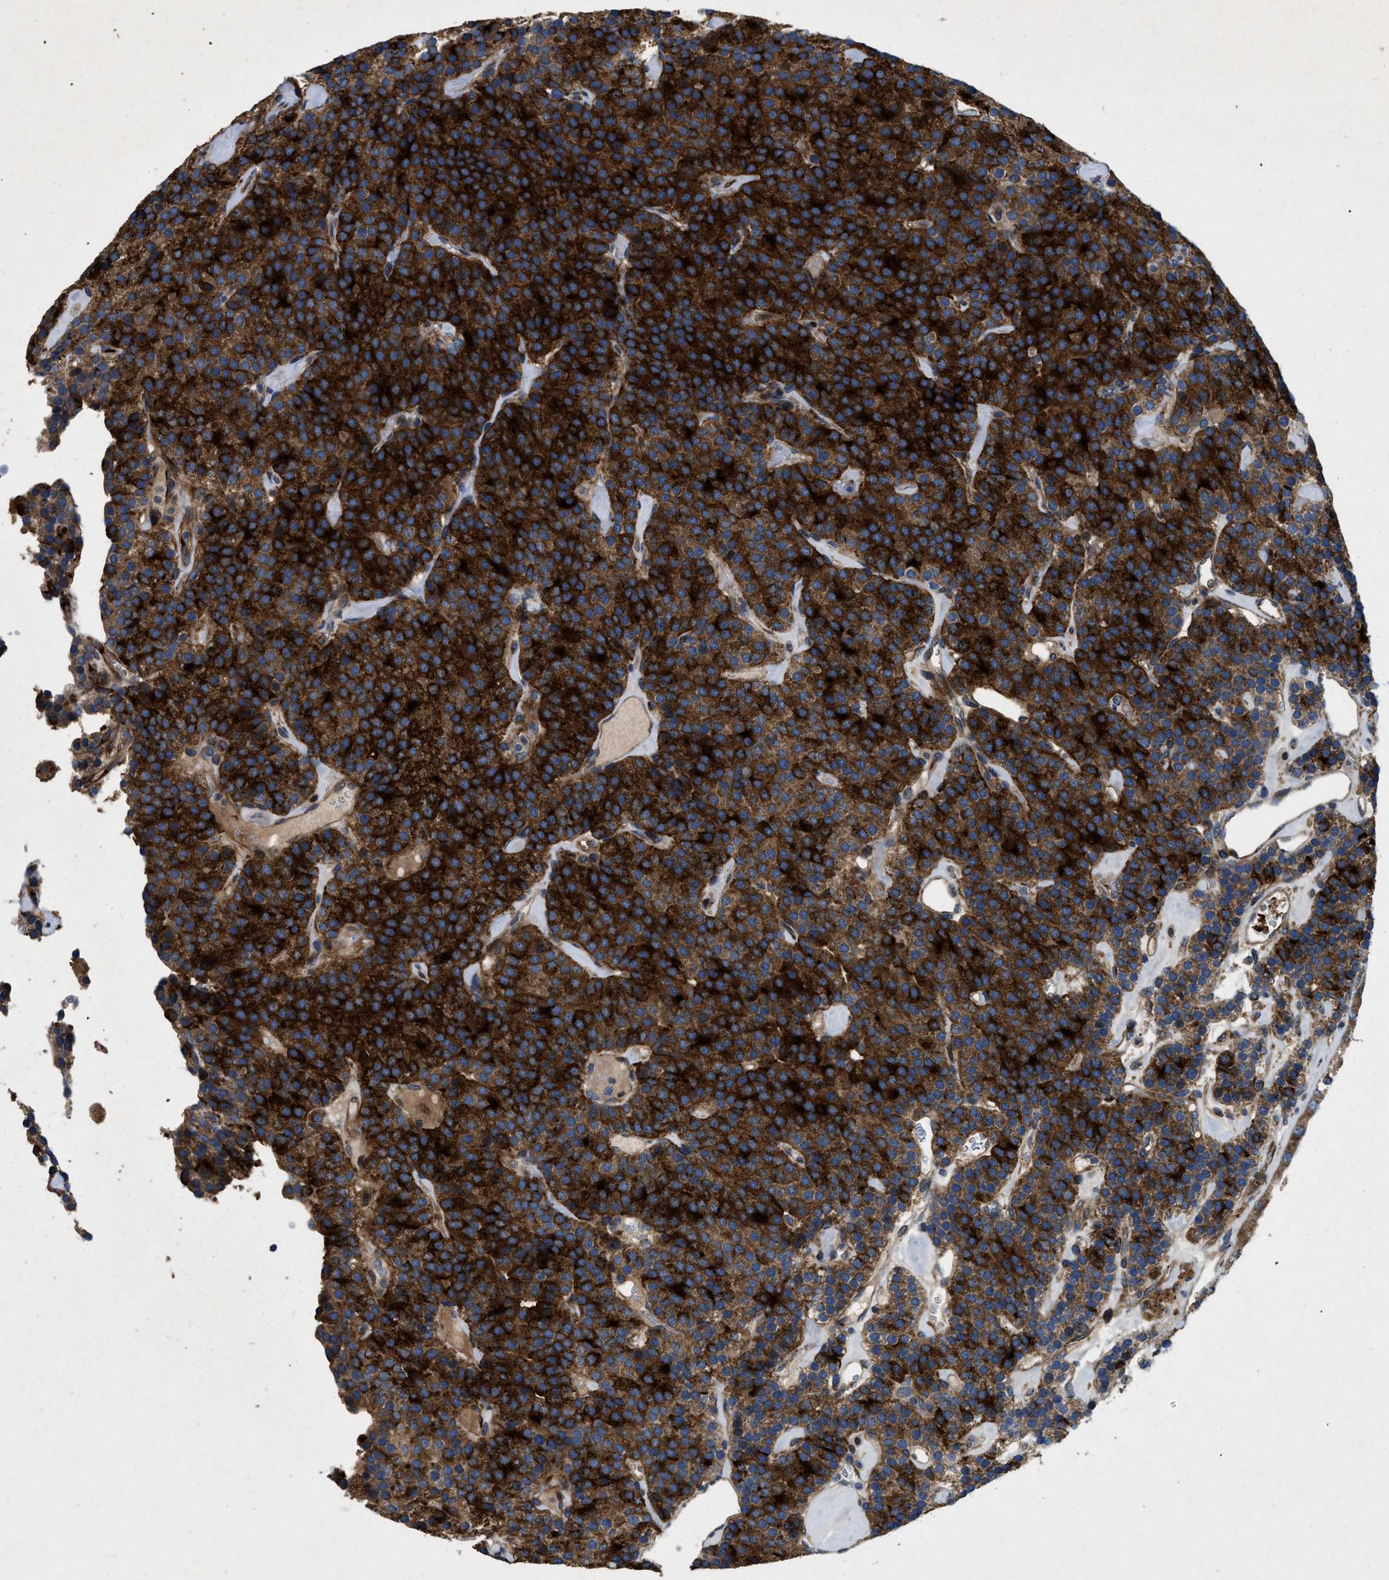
{"staining": {"intensity": "strong", "quantity": ">75%", "location": "cytoplasmic/membranous"}, "tissue": "parathyroid gland", "cell_type": "Glandular cells", "image_type": "normal", "snomed": [{"axis": "morphology", "description": "Normal tissue, NOS"}, {"axis": "morphology", "description": "Adenoma, NOS"}, {"axis": "topography", "description": "Parathyroid gland"}], "caption": "Brown immunohistochemical staining in normal parathyroid gland demonstrates strong cytoplasmic/membranous expression in about >75% of glandular cells. (DAB (3,3'-diaminobenzidine) = brown stain, brightfield microscopy at high magnification).", "gene": "HSPA12B", "patient": {"sex": "female", "age": 86}}